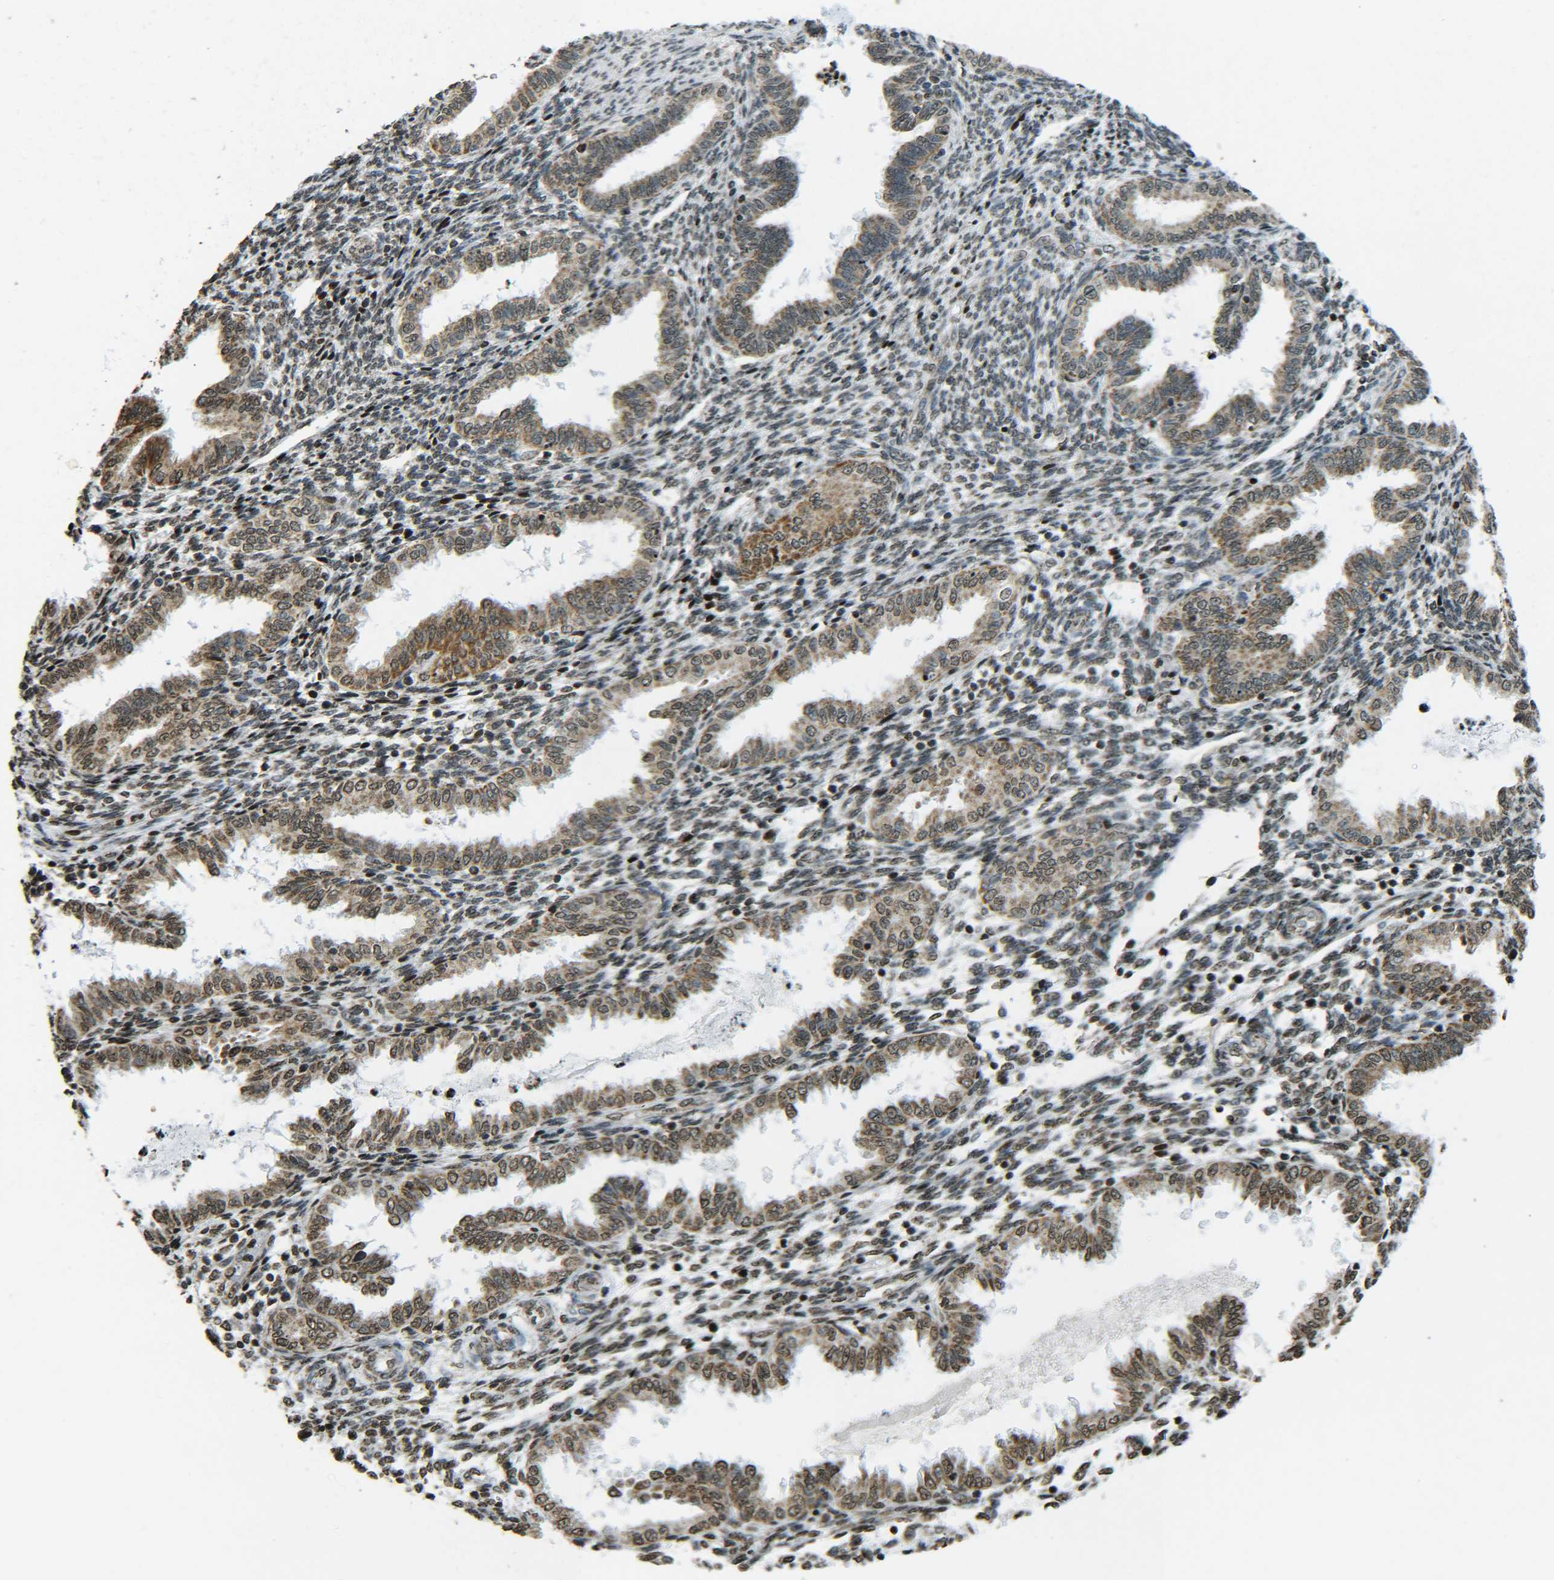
{"staining": {"intensity": "strong", "quantity": "25%-75%", "location": "nuclear"}, "tissue": "endometrium", "cell_type": "Cells in endometrial stroma", "image_type": "normal", "snomed": [{"axis": "morphology", "description": "Normal tissue, NOS"}, {"axis": "topography", "description": "Endometrium"}], "caption": "Immunohistochemistry (IHC) of benign endometrium displays high levels of strong nuclear expression in approximately 25%-75% of cells in endometrial stroma. (IHC, brightfield microscopy, high magnification).", "gene": "NEUROG2", "patient": {"sex": "female", "age": 33}}